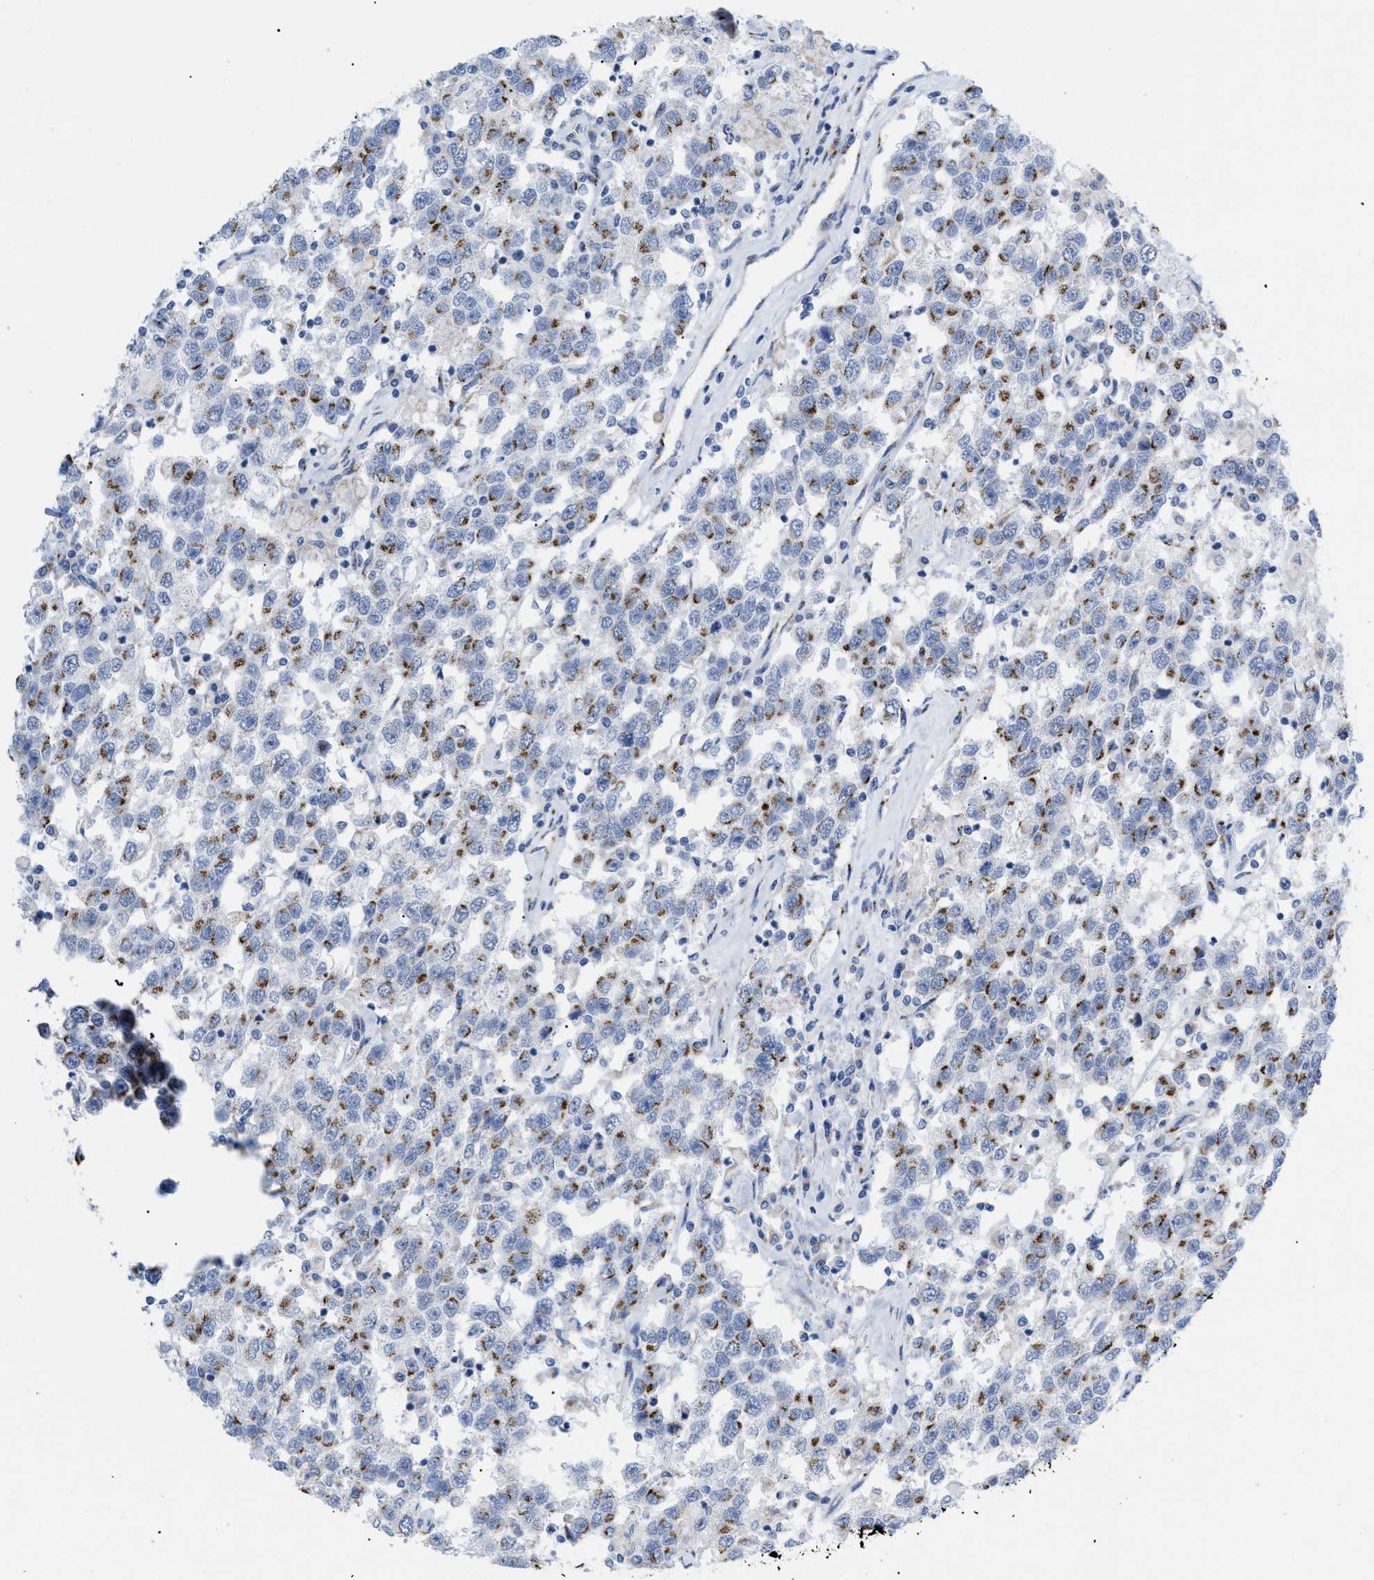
{"staining": {"intensity": "moderate", "quantity": ">75%", "location": "cytoplasmic/membranous"}, "tissue": "testis cancer", "cell_type": "Tumor cells", "image_type": "cancer", "snomed": [{"axis": "morphology", "description": "Seminoma, NOS"}, {"axis": "topography", "description": "Testis"}], "caption": "Approximately >75% of tumor cells in seminoma (testis) show moderate cytoplasmic/membranous protein expression as visualized by brown immunohistochemical staining.", "gene": "TMEM17", "patient": {"sex": "male", "age": 41}}